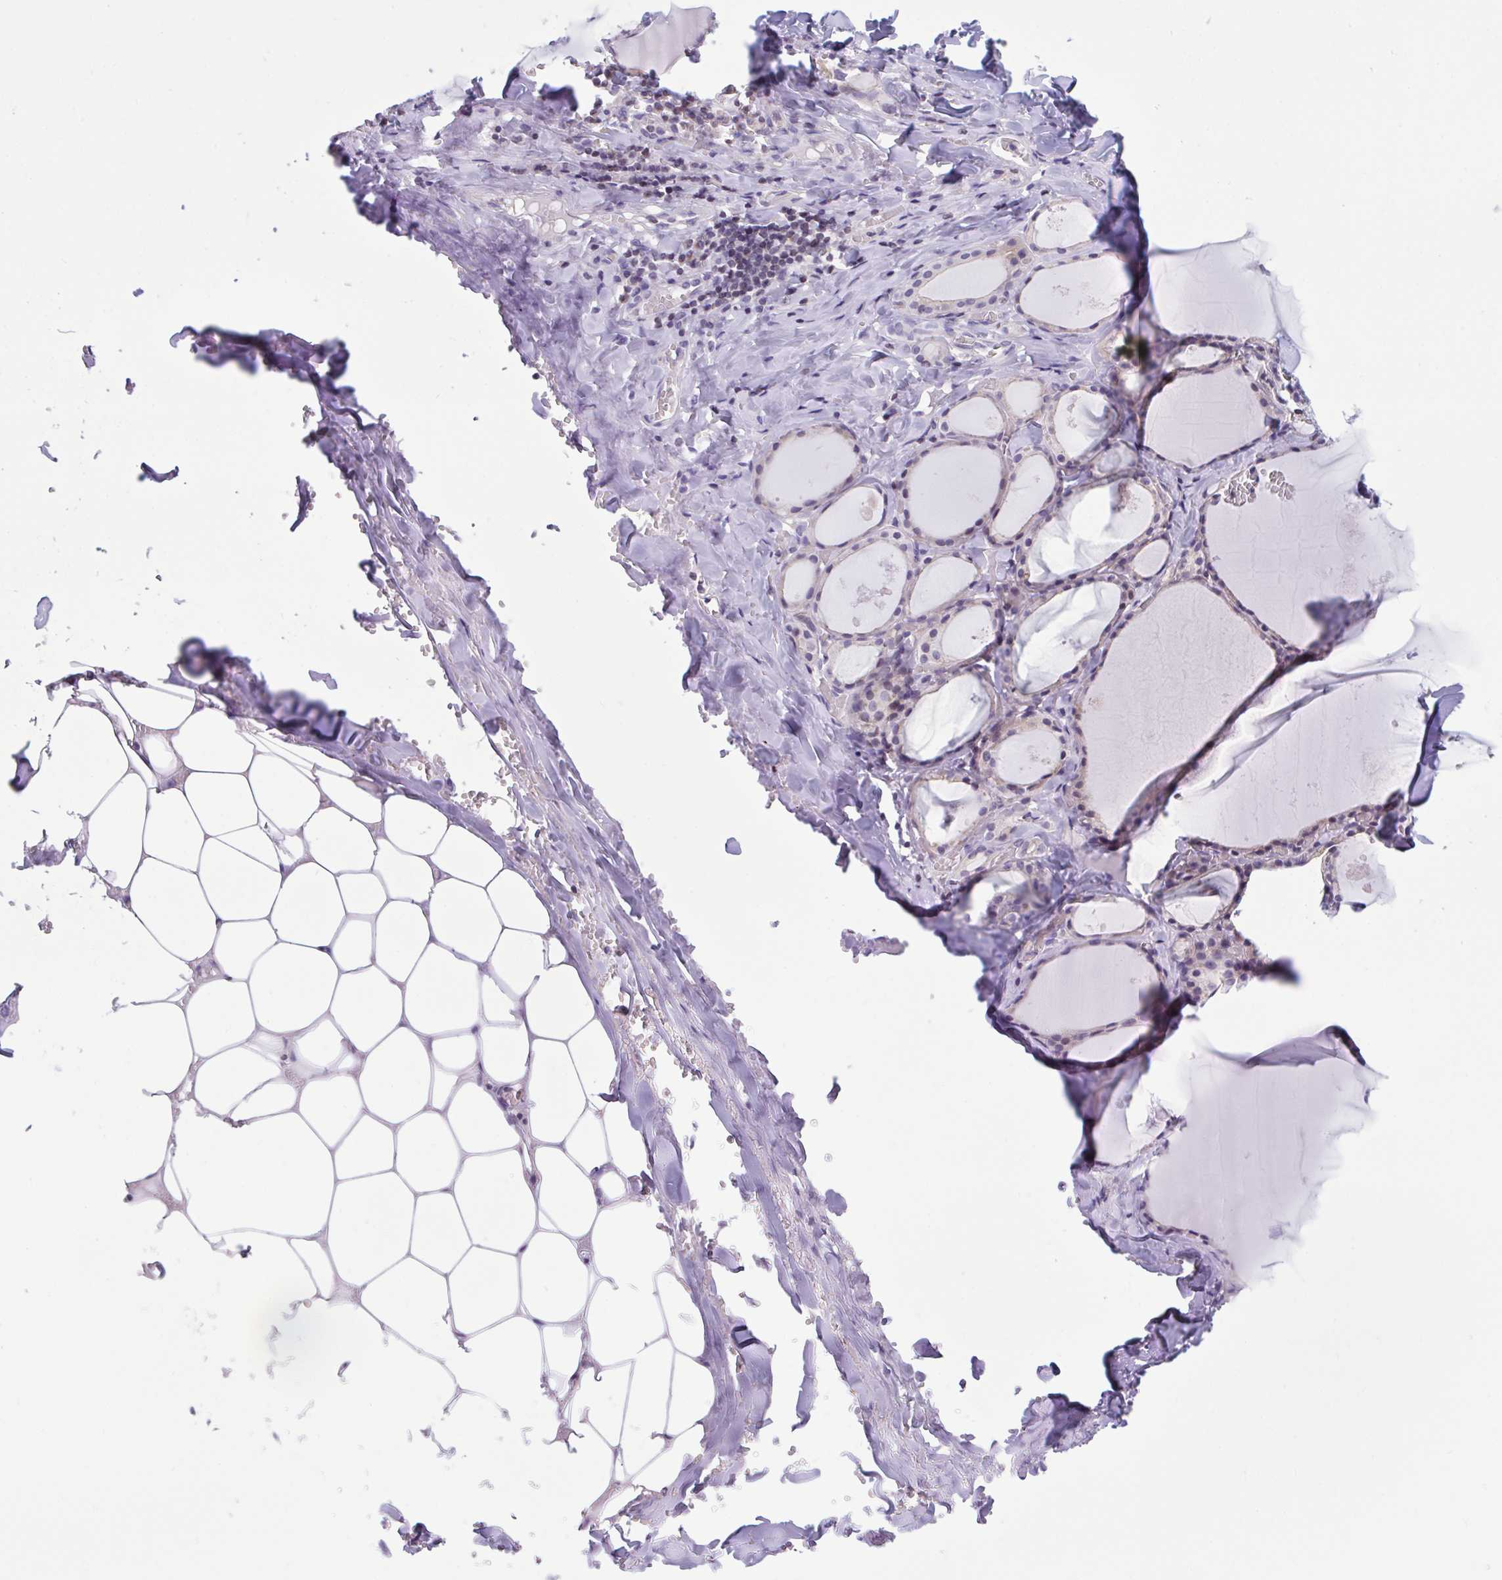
{"staining": {"intensity": "negative", "quantity": "none", "location": "none"}, "tissue": "thyroid gland", "cell_type": "Glandular cells", "image_type": "normal", "snomed": [{"axis": "morphology", "description": "Normal tissue, NOS"}, {"axis": "topography", "description": "Thyroid gland"}], "caption": "An IHC micrograph of benign thyroid gland is shown. There is no staining in glandular cells of thyroid gland.", "gene": "SNX11", "patient": {"sex": "male", "age": 56}}